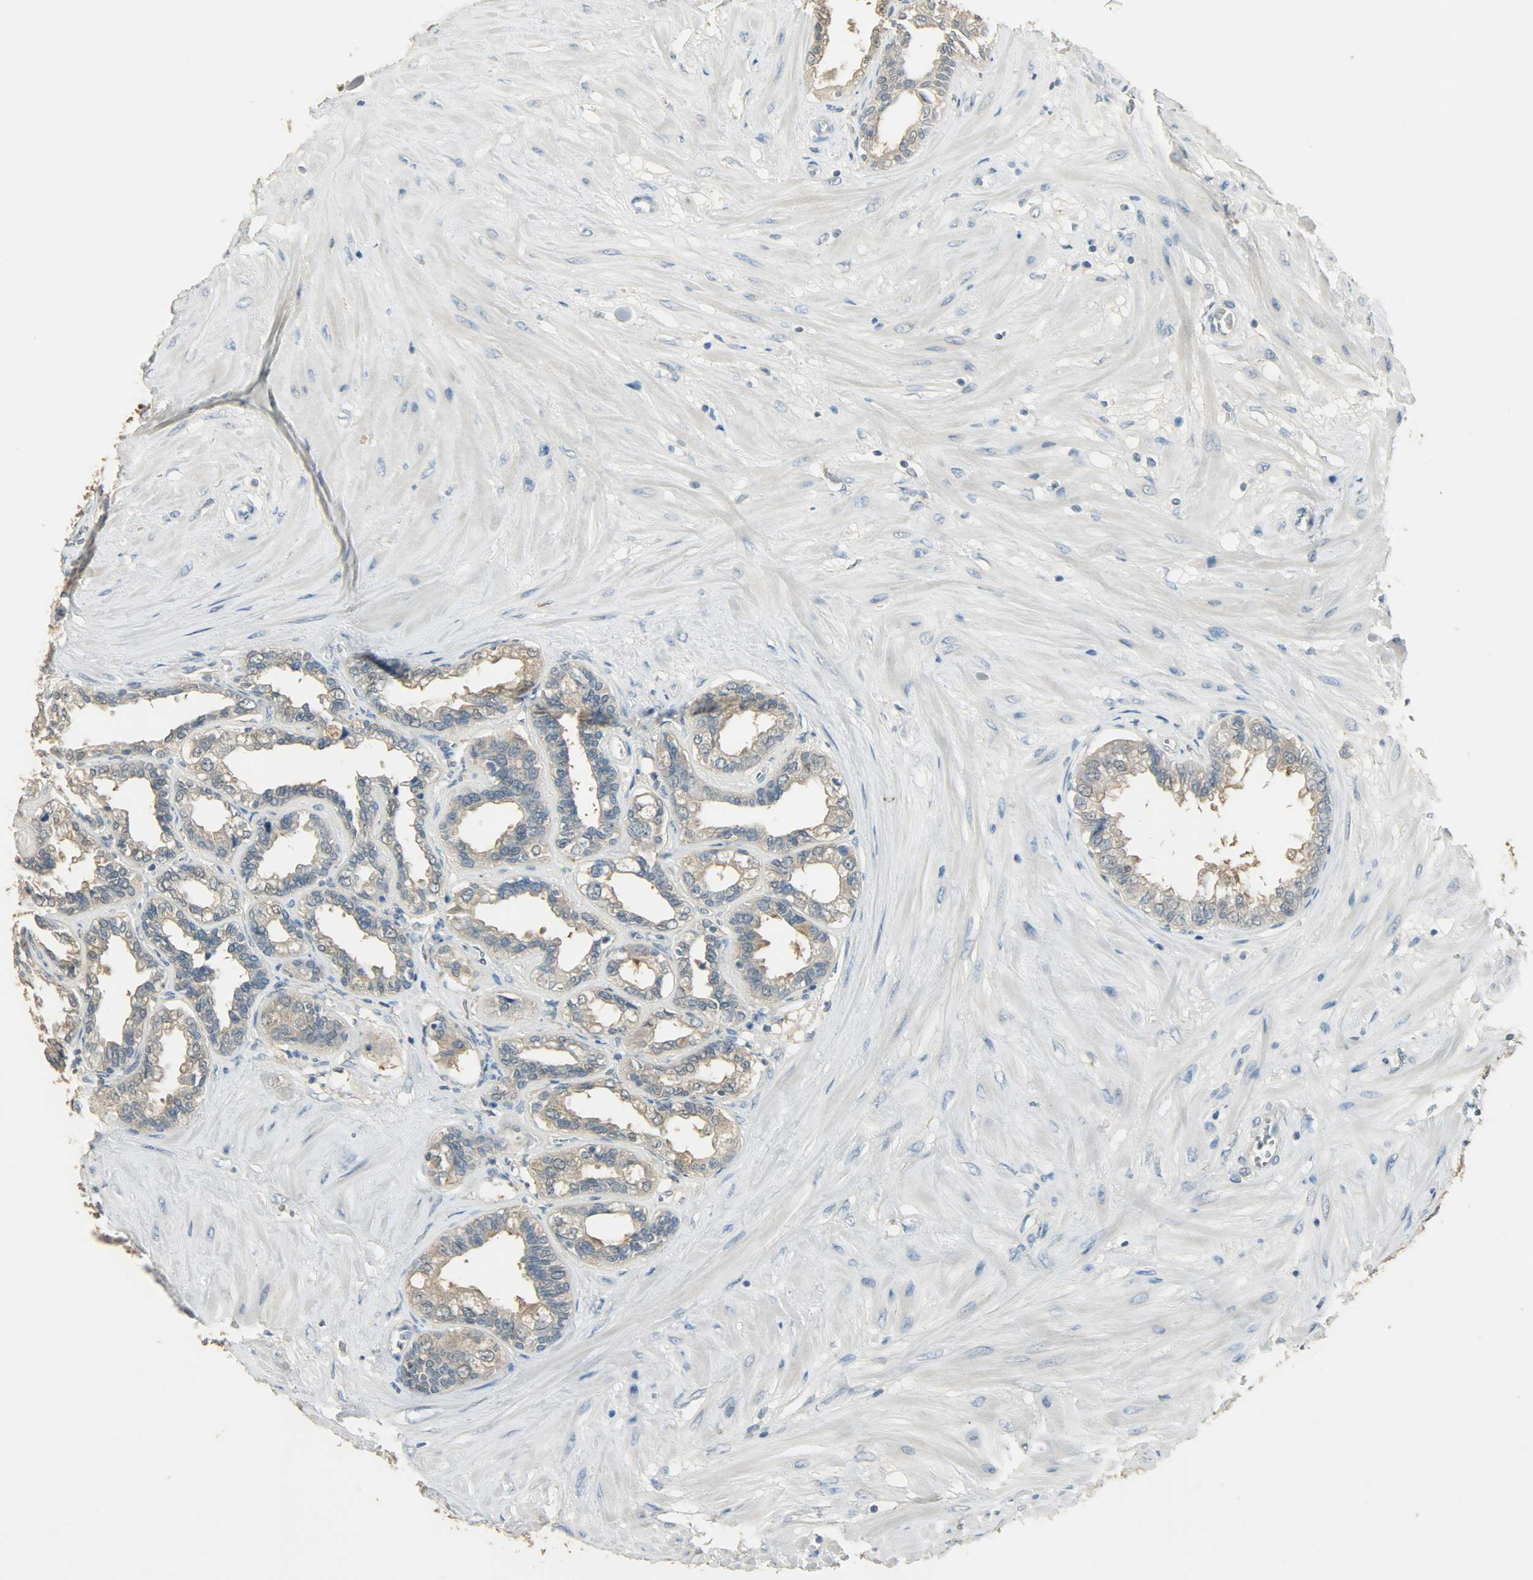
{"staining": {"intensity": "weak", "quantity": ">75%", "location": "cytoplasmic/membranous,nuclear"}, "tissue": "seminal vesicle", "cell_type": "Glandular cells", "image_type": "normal", "snomed": [{"axis": "morphology", "description": "Normal tissue, NOS"}, {"axis": "morphology", "description": "Inflammation, NOS"}, {"axis": "topography", "description": "Urinary bladder"}, {"axis": "topography", "description": "Prostate"}, {"axis": "topography", "description": "Seminal veicle"}], "caption": "This histopathology image reveals IHC staining of benign human seminal vesicle, with low weak cytoplasmic/membranous,nuclear expression in approximately >75% of glandular cells.", "gene": "PRMT5", "patient": {"sex": "male", "age": 82}}